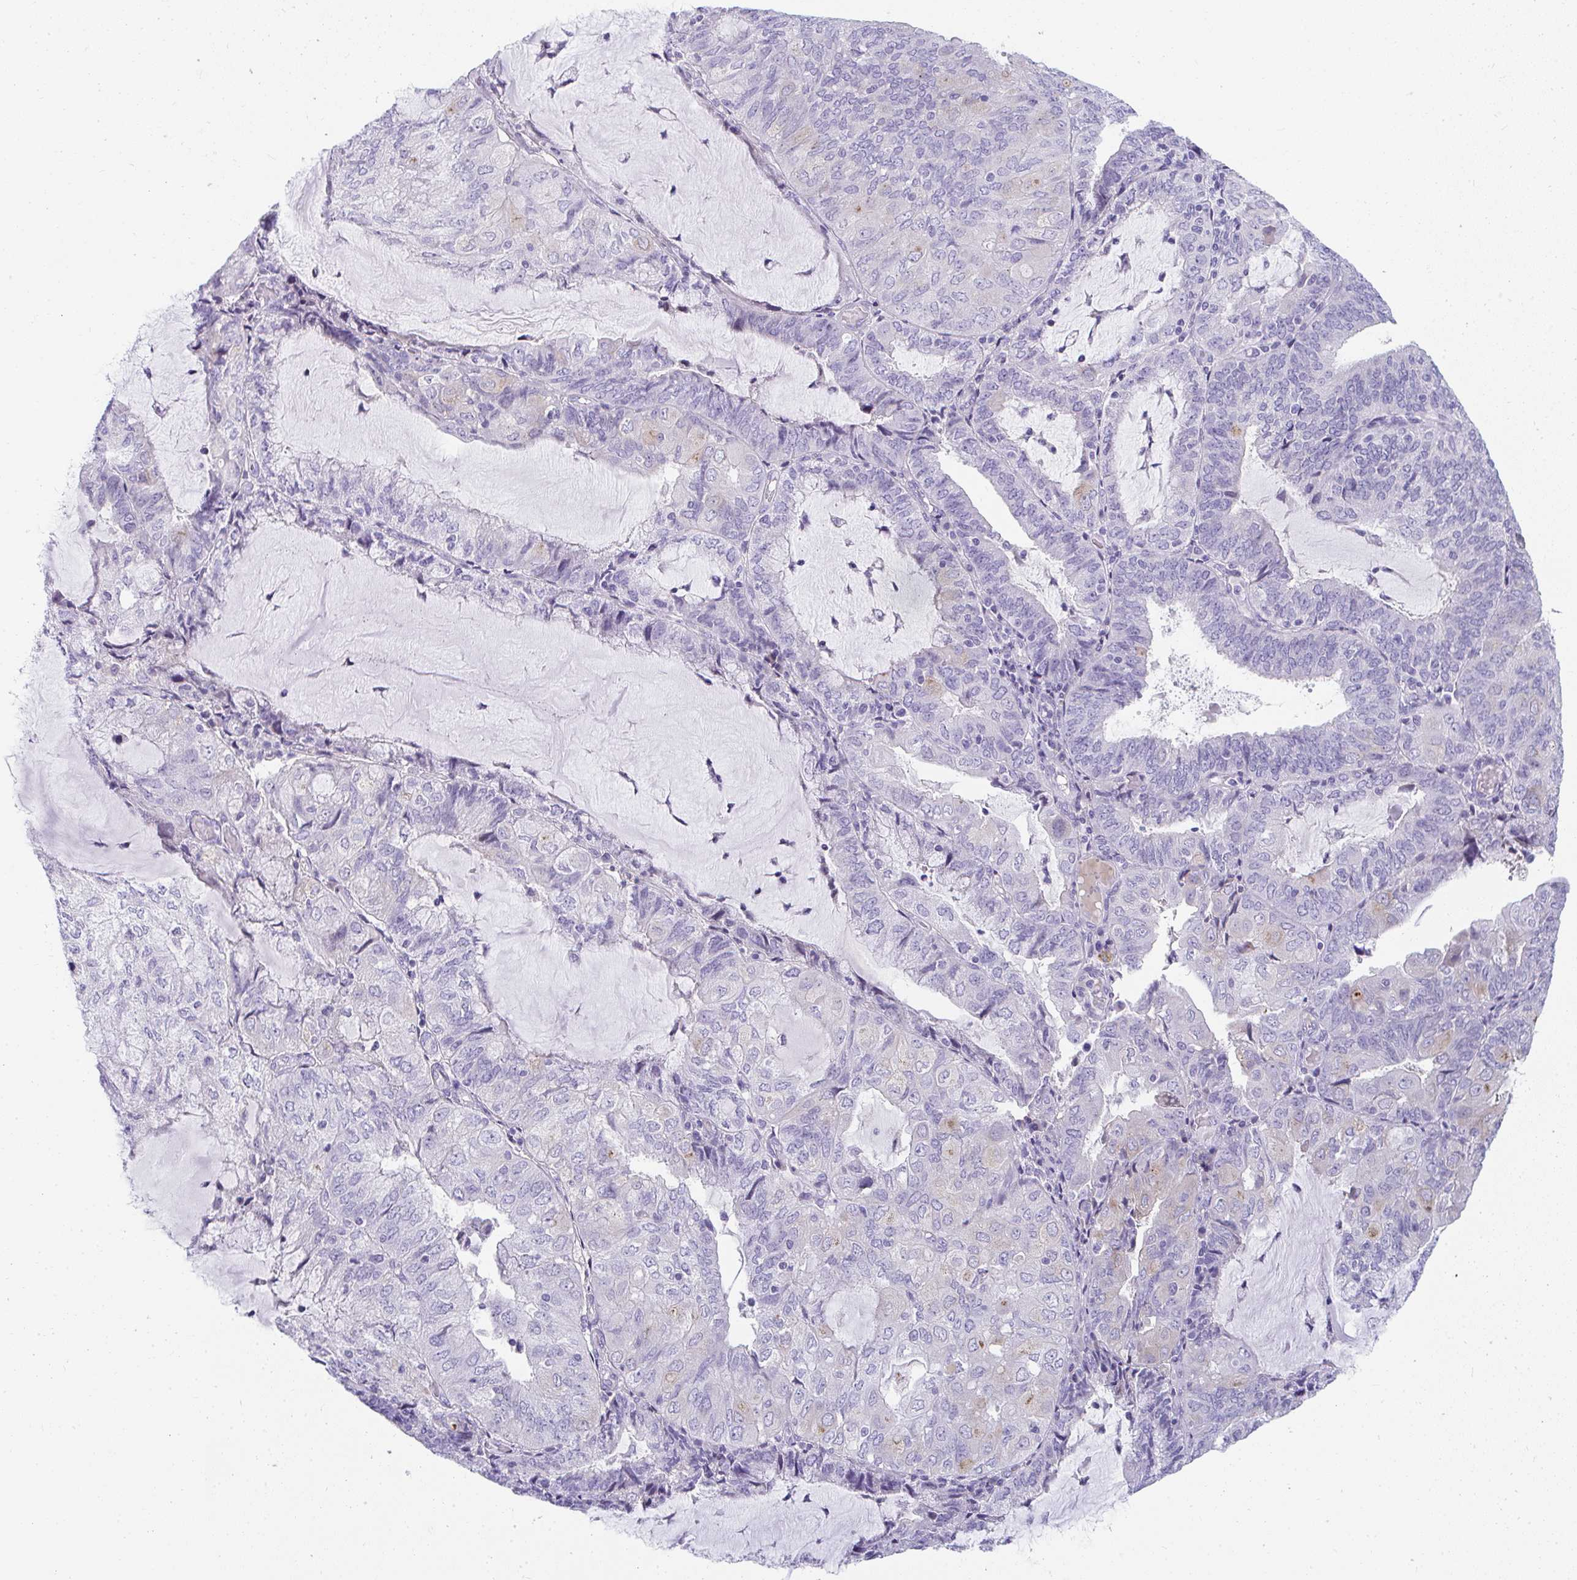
{"staining": {"intensity": "negative", "quantity": "none", "location": "none"}, "tissue": "endometrial cancer", "cell_type": "Tumor cells", "image_type": "cancer", "snomed": [{"axis": "morphology", "description": "Adenocarcinoma, NOS"}, {"axis": "topography", "description": "Endometrium"}], "caption": "Tumor cells are negative for brown protein staining in endometrial adenocarcinoma.", "gene": "TTC30B", "patient": {"sex": "female", "age": 81}}